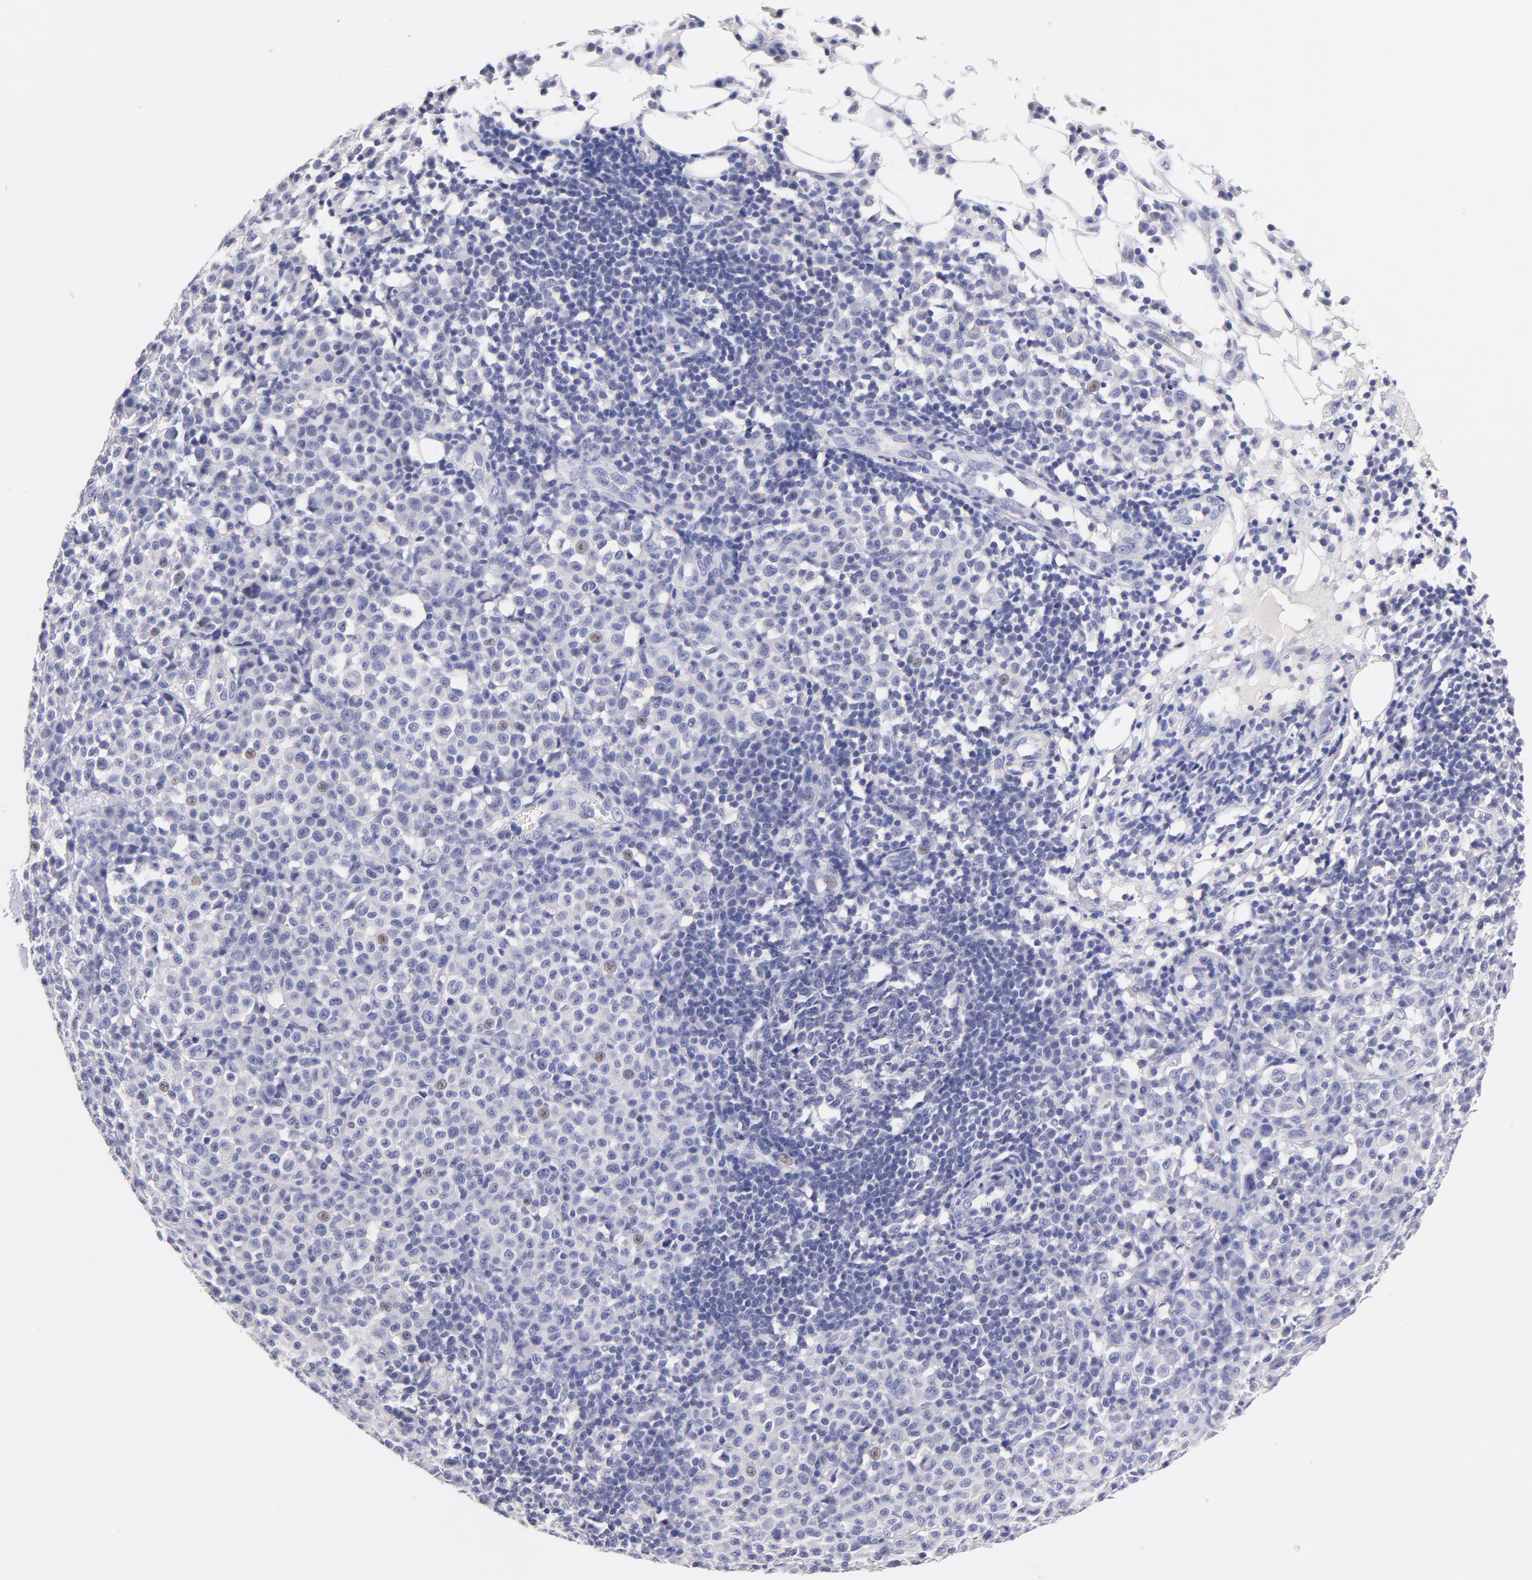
{"staining": {"intensity": "weak", "quantity": "<25%", "location": "nuclear"}, "tissue": "melanoma", "cell_type": "Tumor cells", "image_type": "cancer", "snomed": [{"axis": "morphology", "description": "Malignant melanoma, Metastatic site"}, {"axis": "topography", "description": "Skin"}], "caption": "The image shows no significant expression in tumor cells of malignant melanoma (metastatic site).", "gene": "CD44", "patient": {"sex": "male", "age": 32}}